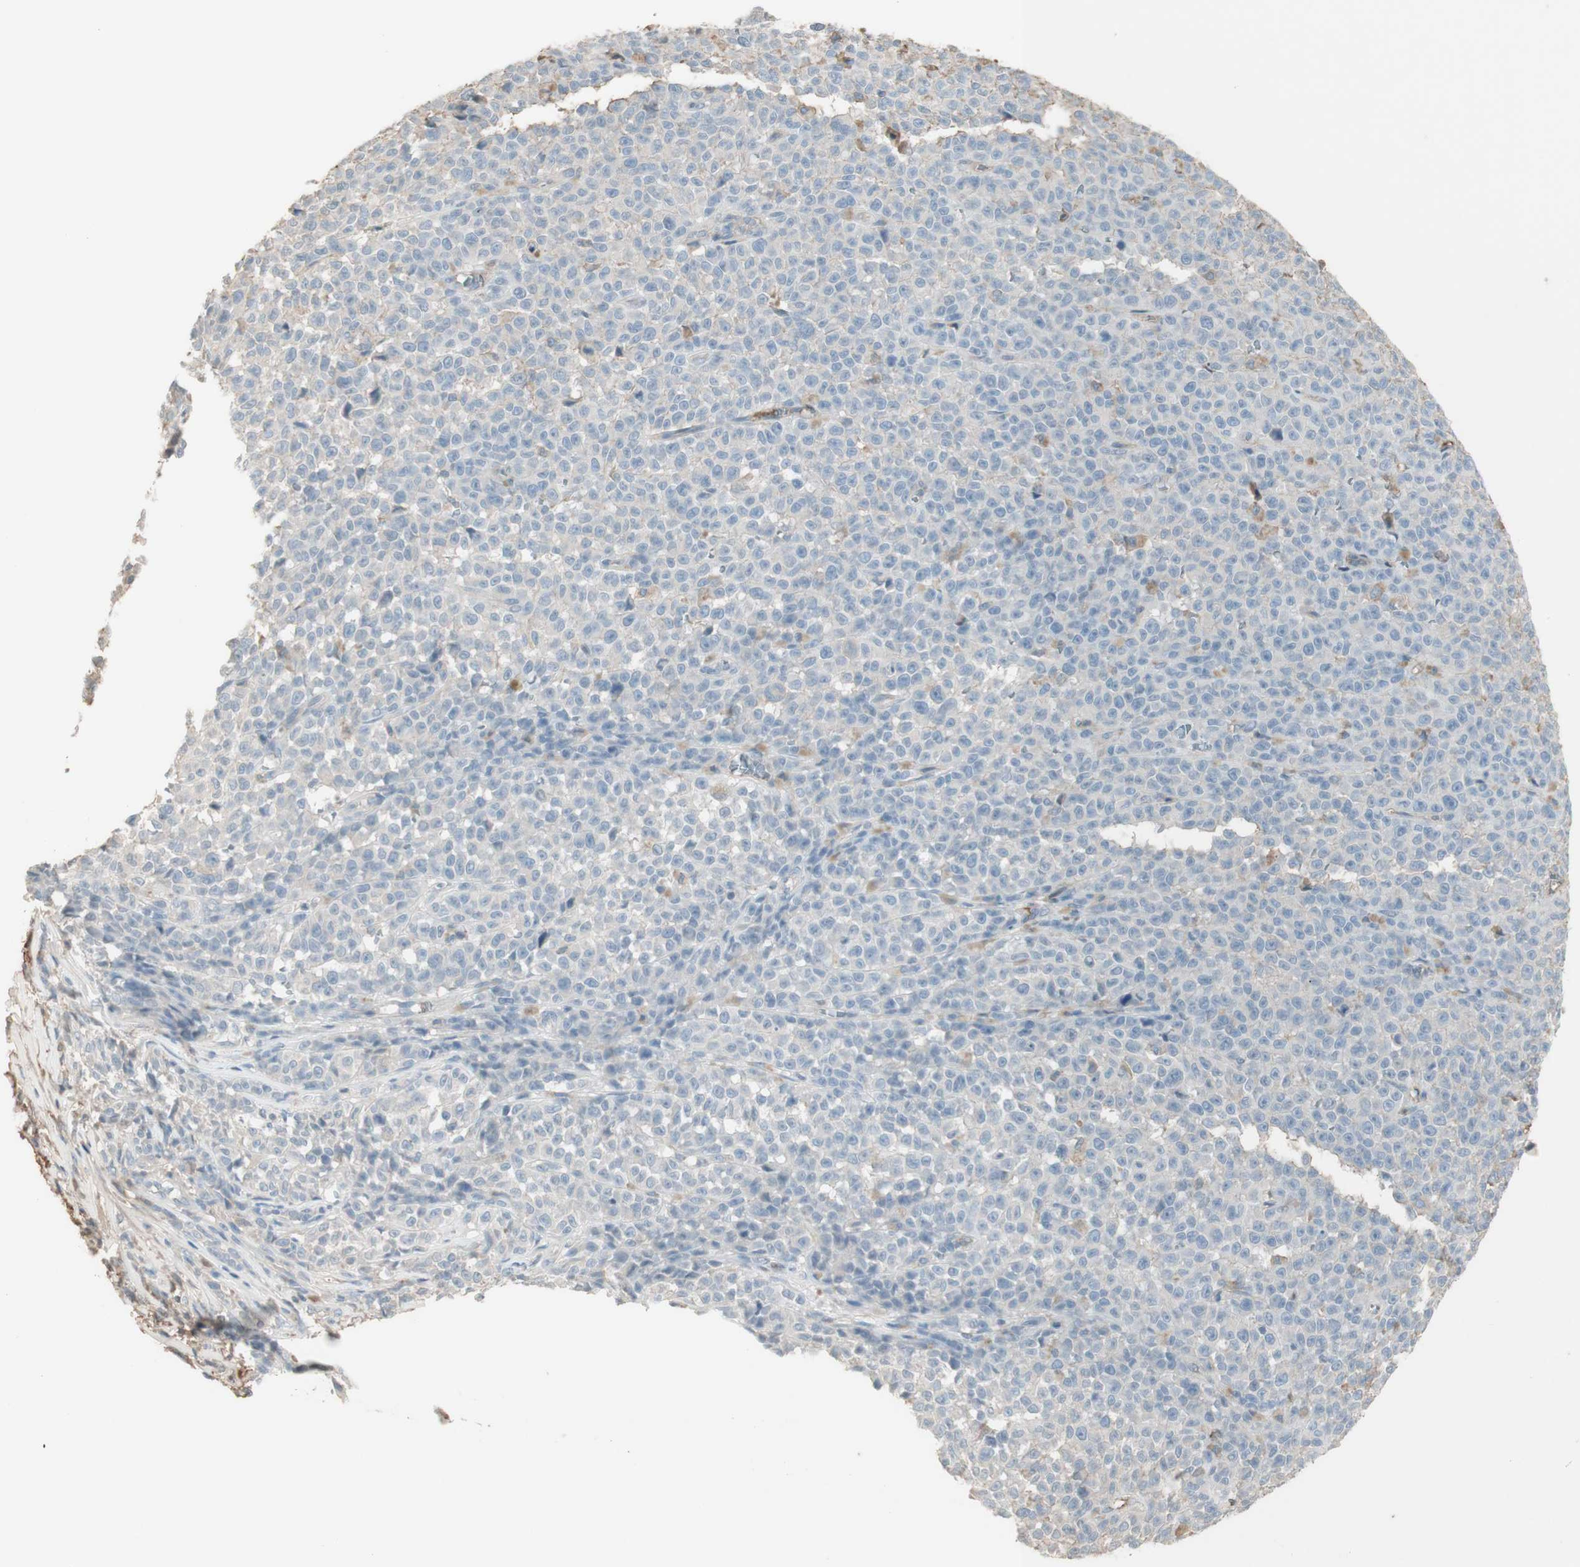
{"staining": {"intensity": "negative", "quantity": "none", "location": "none"}, "tissue": "melanoma", "cell_type": "Tumor cells", "image_type": "cancer", "snomed": [{"axis": "morphology", "description": "Malignant melanoma, NOS"}, {"axis": "topography", "description": "Skin"}], "caption": "Immunohistochemistry of malignant melanoma demonstrates no staining in tumor cells. The staining is performed using DAB brown chromogen with nuclei counter-stained in using hematoxylin.", "gene": "IFNG", "patient": {"sex": "female", "age": 82}}